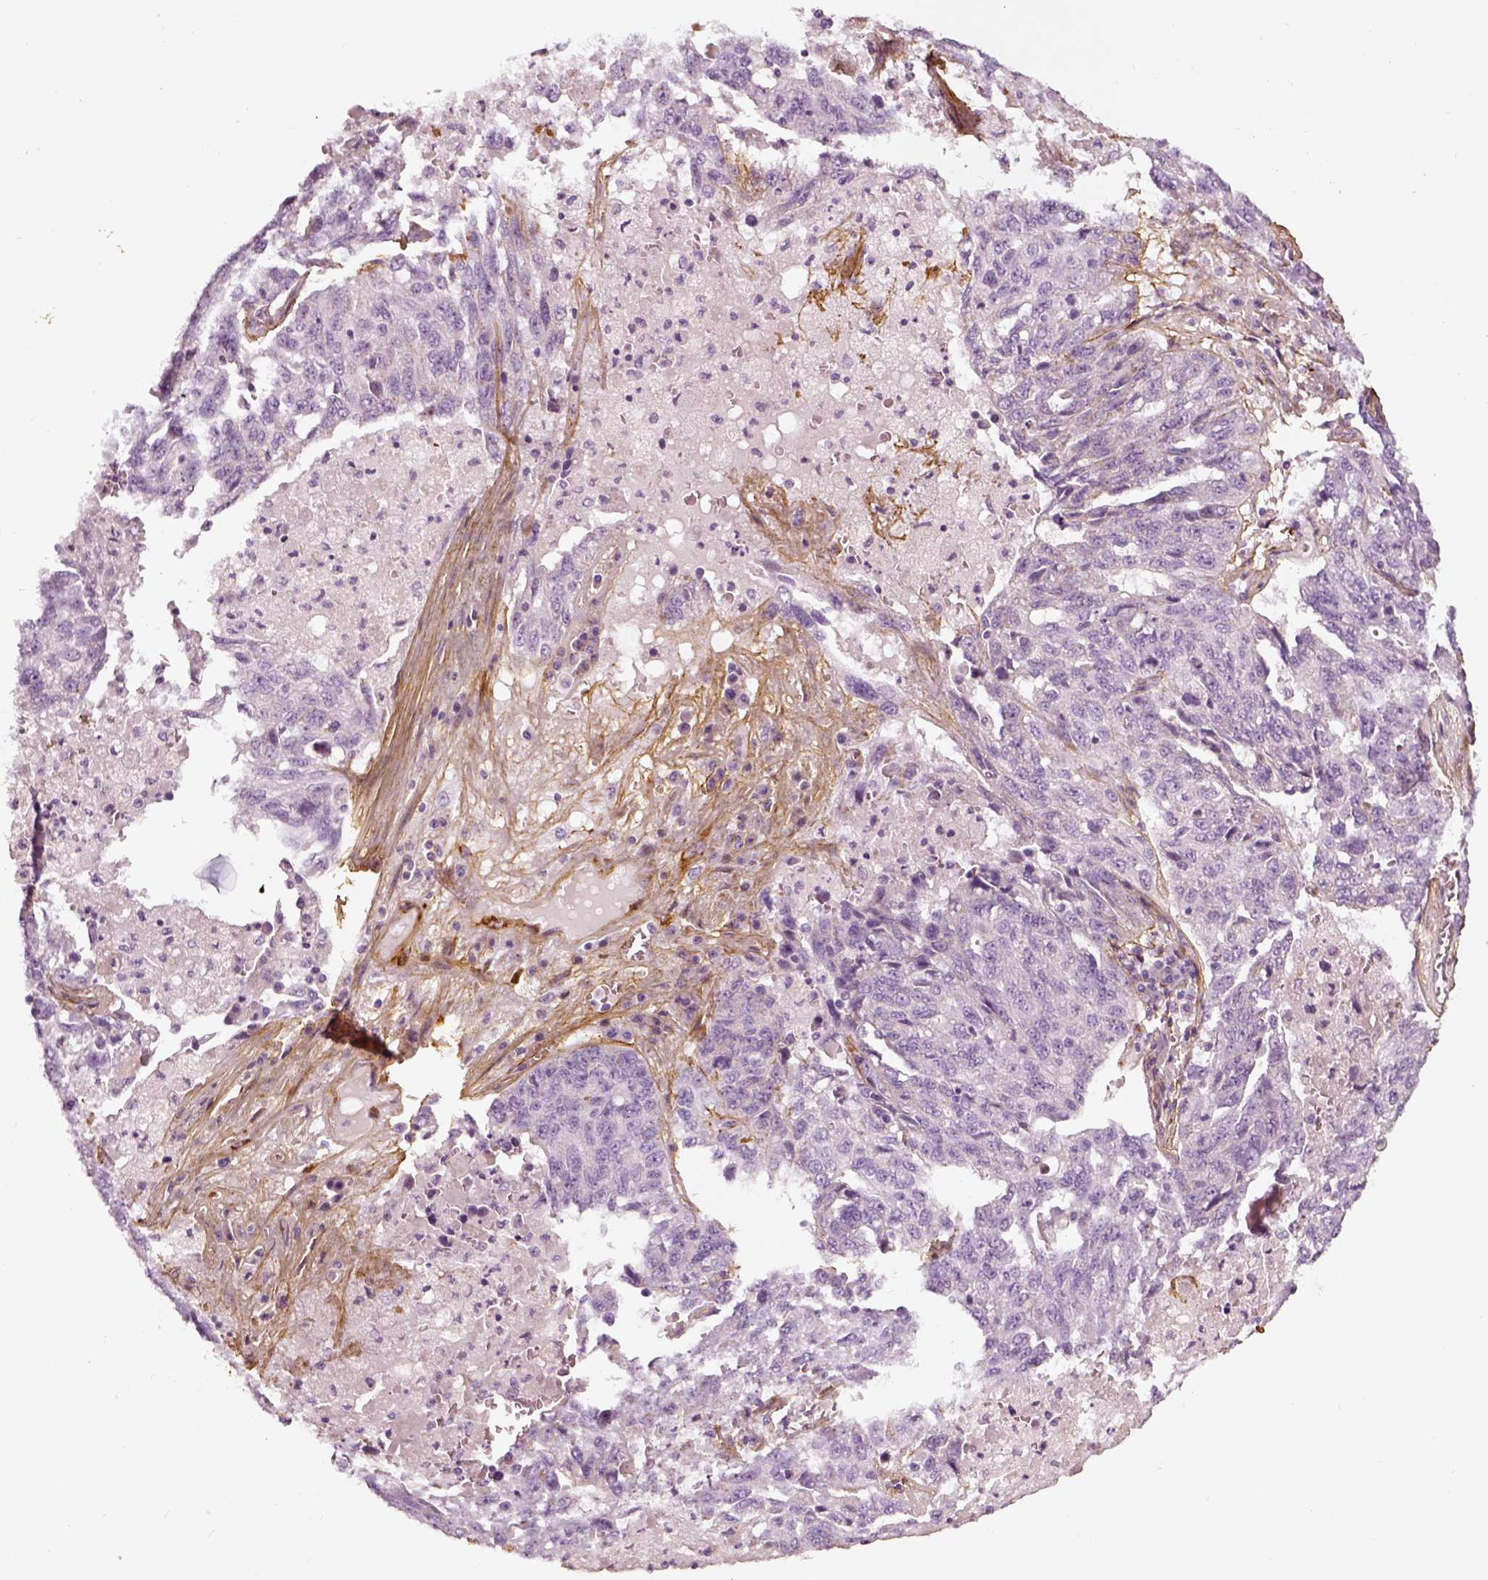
{"staining": {"intensity": "negative", "quantity": "none", "location": "none"}, "tissue": "ovarian cancer", "cell_type": "Tumor cells", "image_type": "cancer", "snomed": [{"axis": "morphology", "description": "Cystadenocarcinoma, serous, NOS"}, {"axis": "topography", "description": "Ovary"}], "caption": "Tumor cells are negative for brown protein staining in ovarian cancer.", "gene": "COL6A2", "patient": {"sex": "female", "age": 71}}